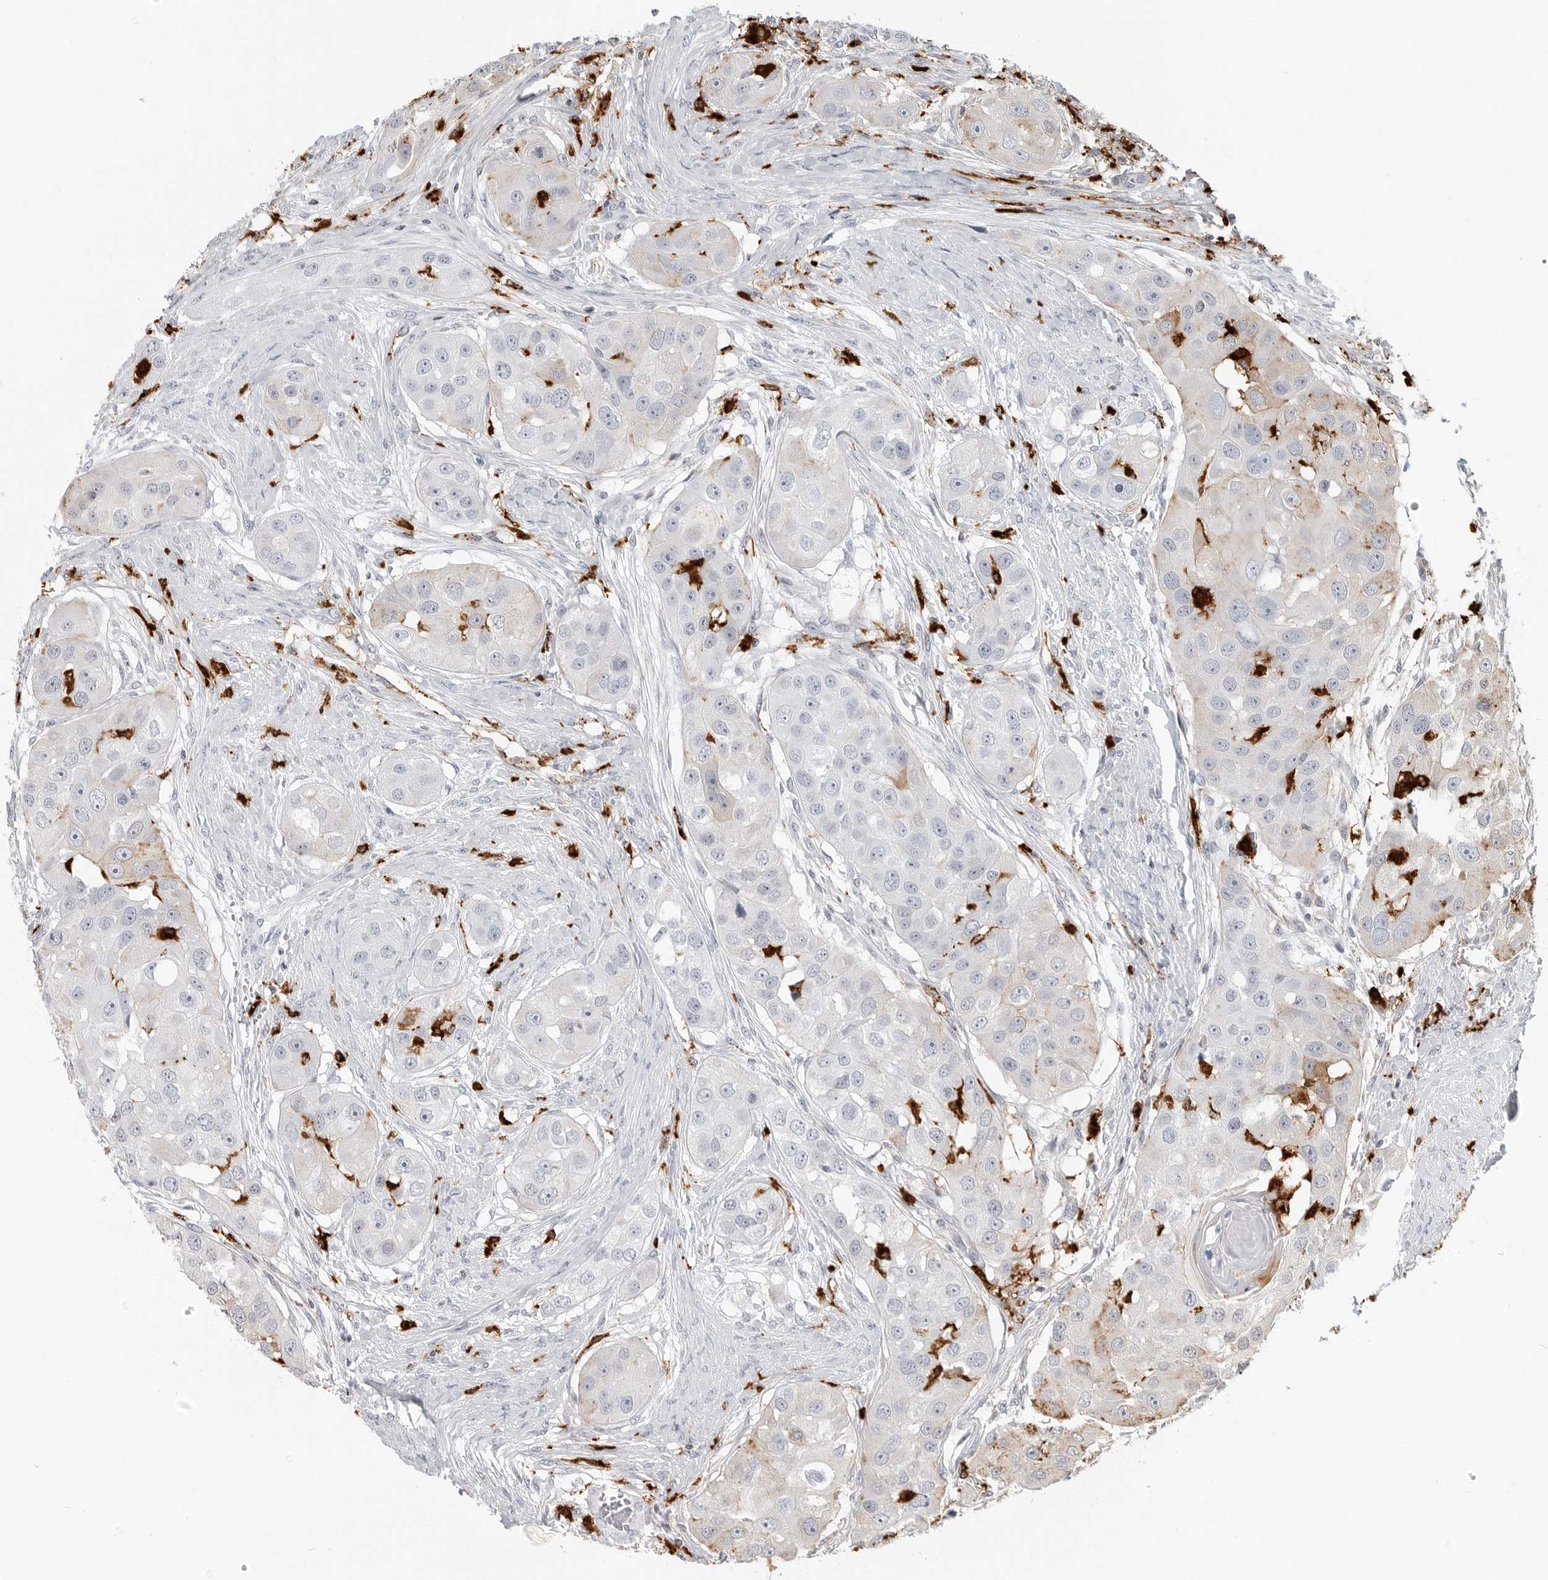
{"staining": {"intensity": "weak", "quantity": "<25%", "location": "cytoplasmic/membranous"}, "tissue": "head and neck cancer", "cell_type": "Tumor cells", "image_type": "cancer", "snomed": [{"axis": "morphology", "description": "Normal tissue, NOS"}, {"axis": "morphology", "description": "Squamous cell carcinoma, NOS"}, {"axis": "topography", "description": "Skeletal muscle"}, {"axis": "topography", "description": "Head-Neck"}], "caption": "IHC of head and neck cancer demonstrates no staining in tumor cells.", "gene": "IFI30", "patient": {"sex": "male", "age": 51}}